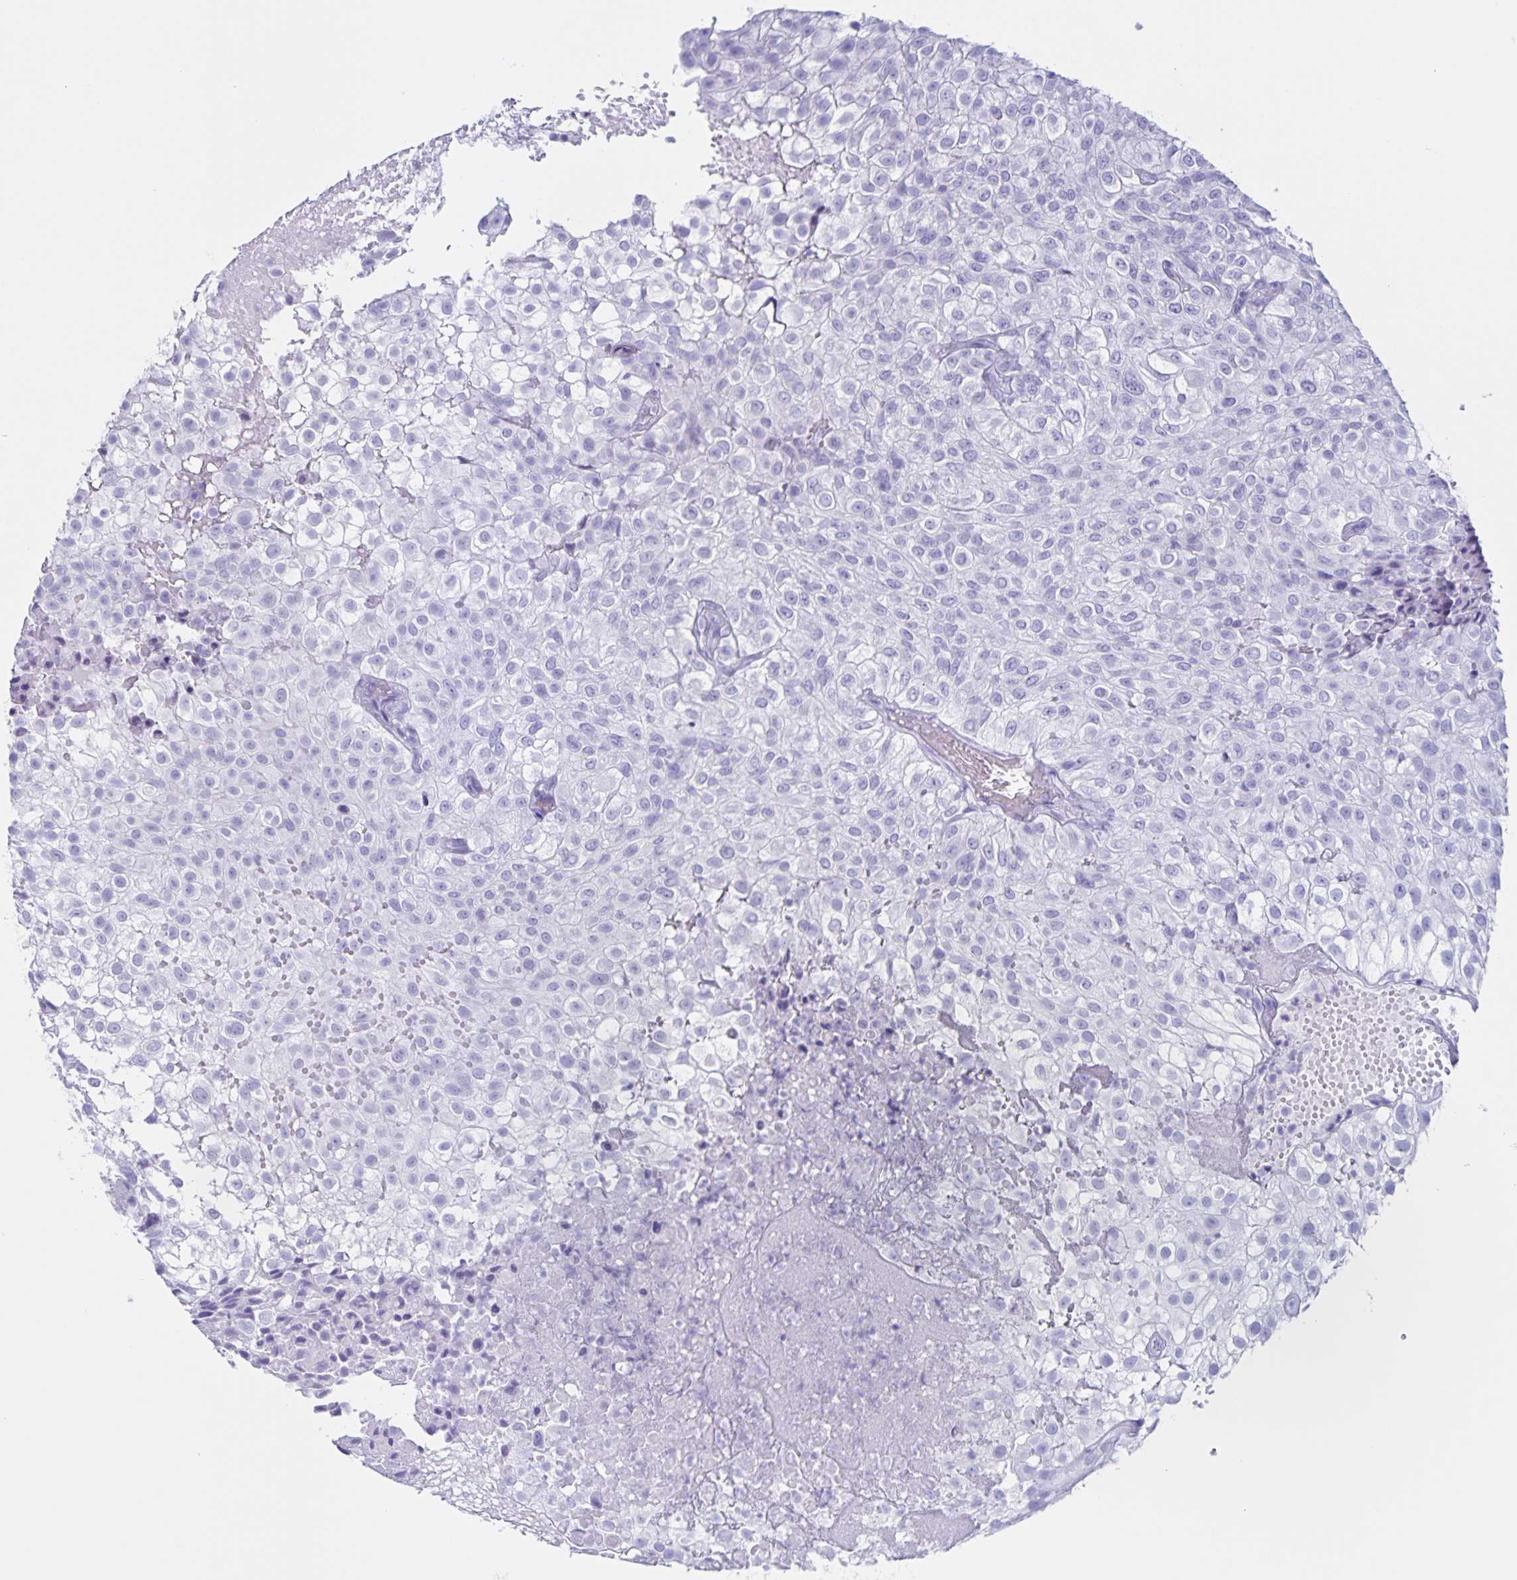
{"staining": {"intensity": "negative", "quantity": "none", "location": "none"}, "tissue": "urothelial cancer", "cell_type": "Tumor cells", "image_type": "cancer", "snomed": [{"axis": "morphology", "description": "Urothelial carcinoma, High grade"}, {"axis": "topography", "description": "Urinary bladder"}], "caption": "Immunohistochemistry histopathology image of human high-grade urothelial carcinoma stained for a protein (brown), which exhibits no positivity in tumor cells.", "gene": "C12orf56", "patient": {"sex": "male", "age": 56}}